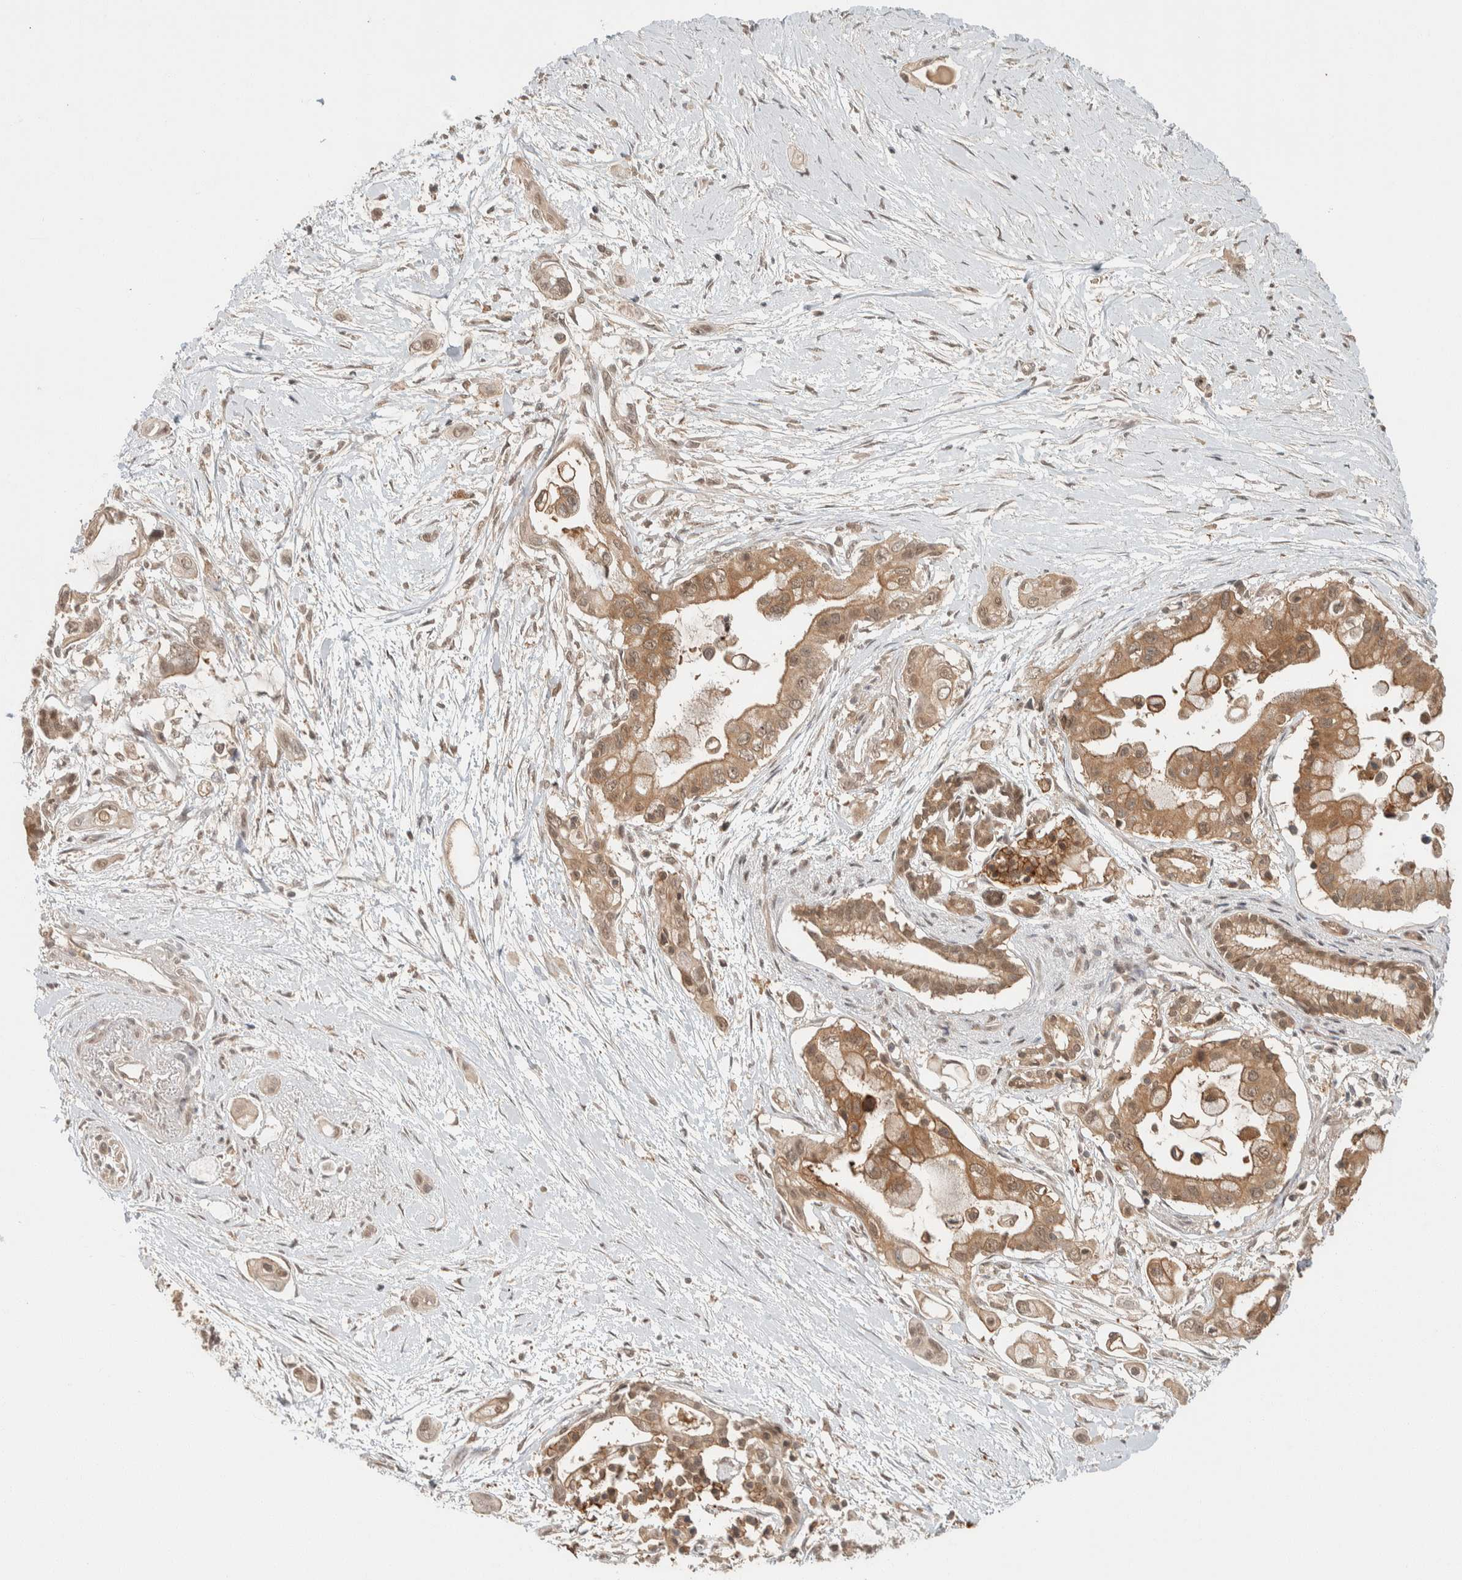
{"staining": {"intensity": "moderate", "quantity": ">75%", "location": "cytoplasmic/membranous,nuclear"}, "tissue": "pancreatic cancer", "cell_type": "Tumor cells", "image_type": "cancer", "snomed": [{"axis": "morphology", "description": "Adenocarcinoma, NOS"}, {"axis": "topography", "description": "Pancreas"}], "caption": "This is a histology image of immunohistochemistry (IHC) staining of pancreatic cancer (adenocarcinoma), which shows moderate positivity in the cytoplasmic/membranous and nuclear of tumor cells.", "gene": "ZNF567", "patient": {"sex": "male", "age": 59}}